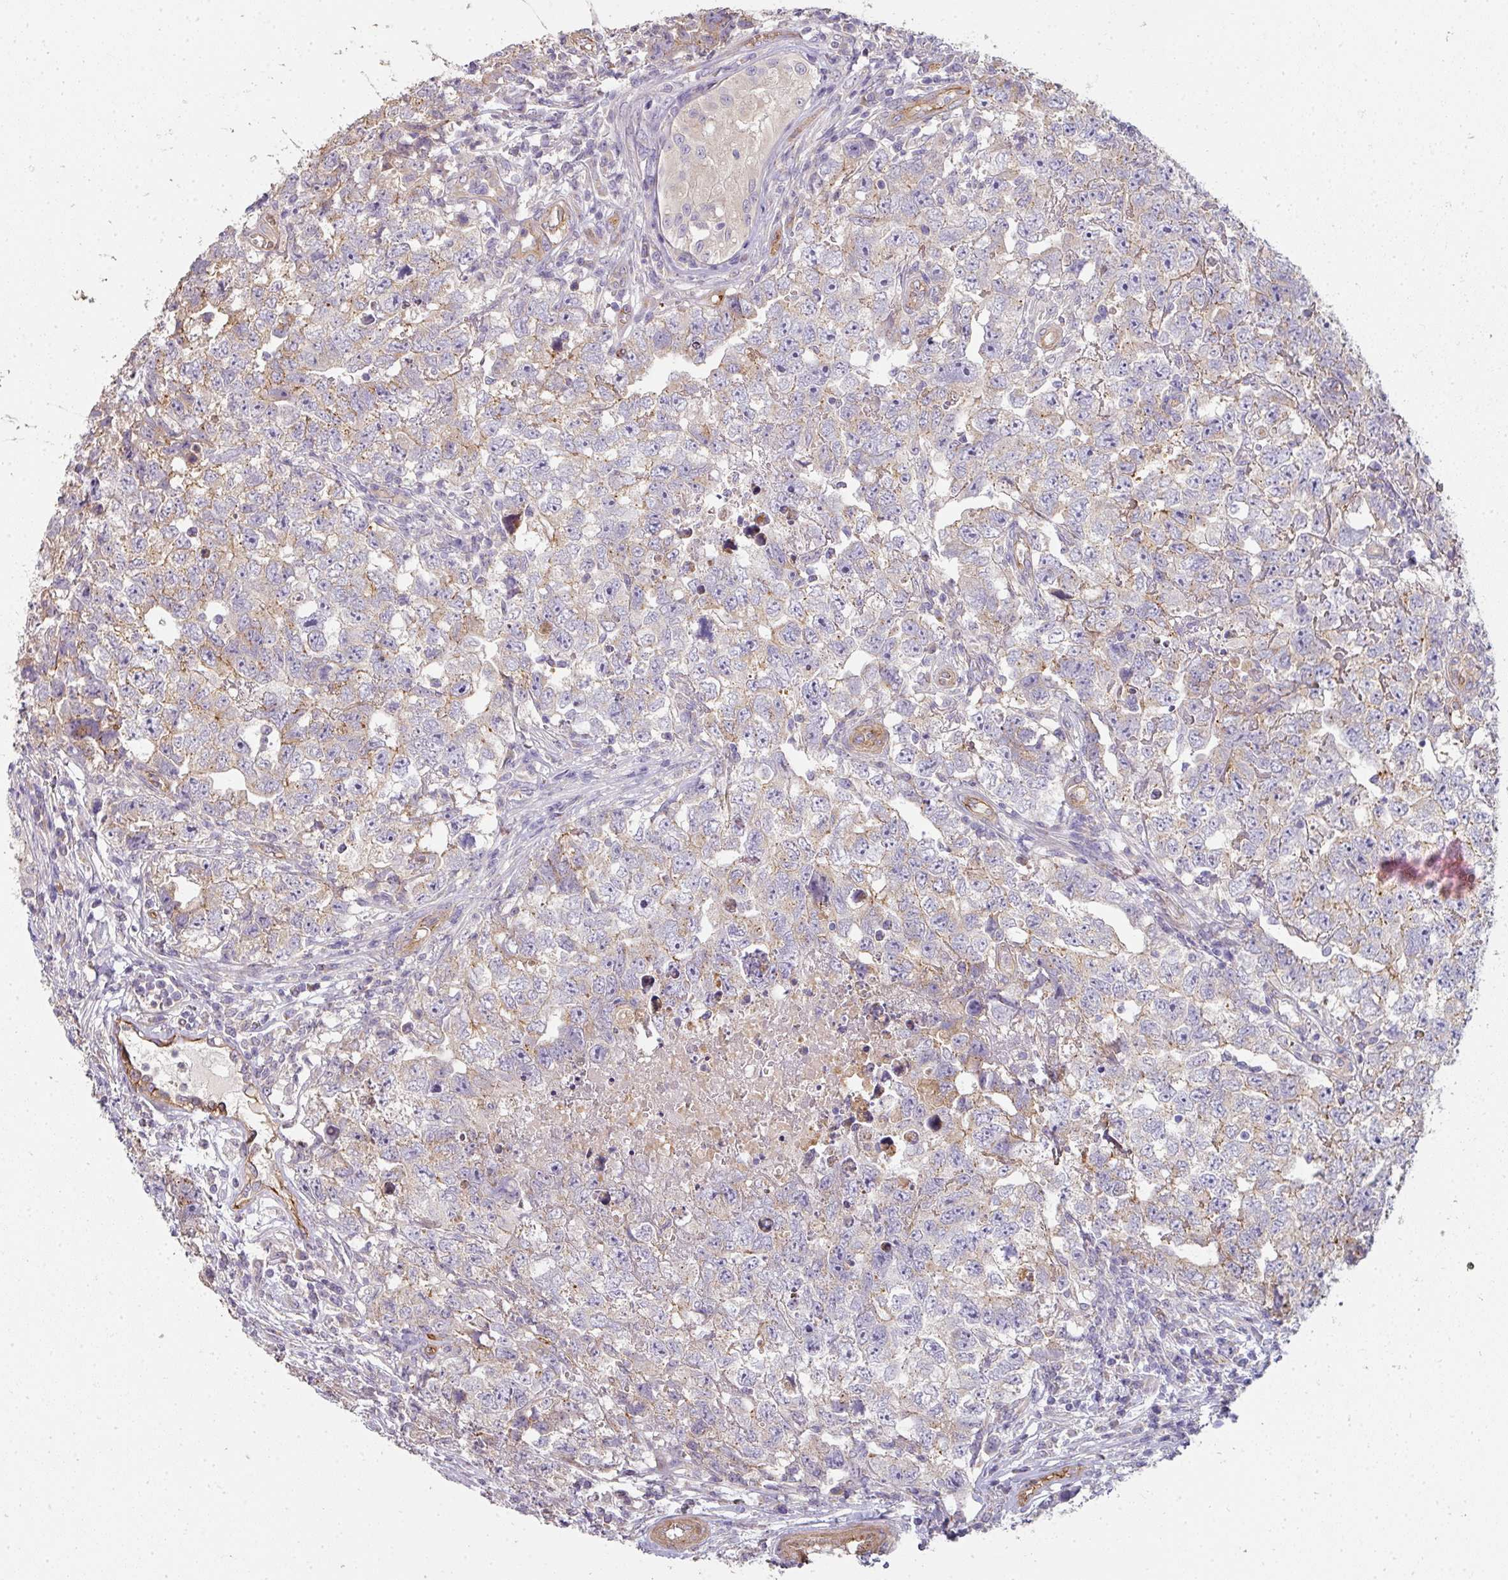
{"staining": {"intensity": "negative", "quantity": "none", "location": "none"}, "tissue": "testis cancer", "cell_type": "Tumor cells", "image_type": "cancer", "snomed": [{"axis": "morphology", "description": "Carcinoma, Embryonal, NOS"}, {"axis": "topography", "description": "Testis"}], "caption": "A high-resolution image shows immunohistochemistry staining of embryonal carcinoma (testis), which exhibits no significant staining in tumor cells. (Stains: DAB (3,3'-diaminobenzidine) immunohistochemistry with hematoxylin counter stain, Microscopy: brightfield microscopy at high magnification).", "gene": "PCDH1", "patient": {"sex": "male", "age": 22}}